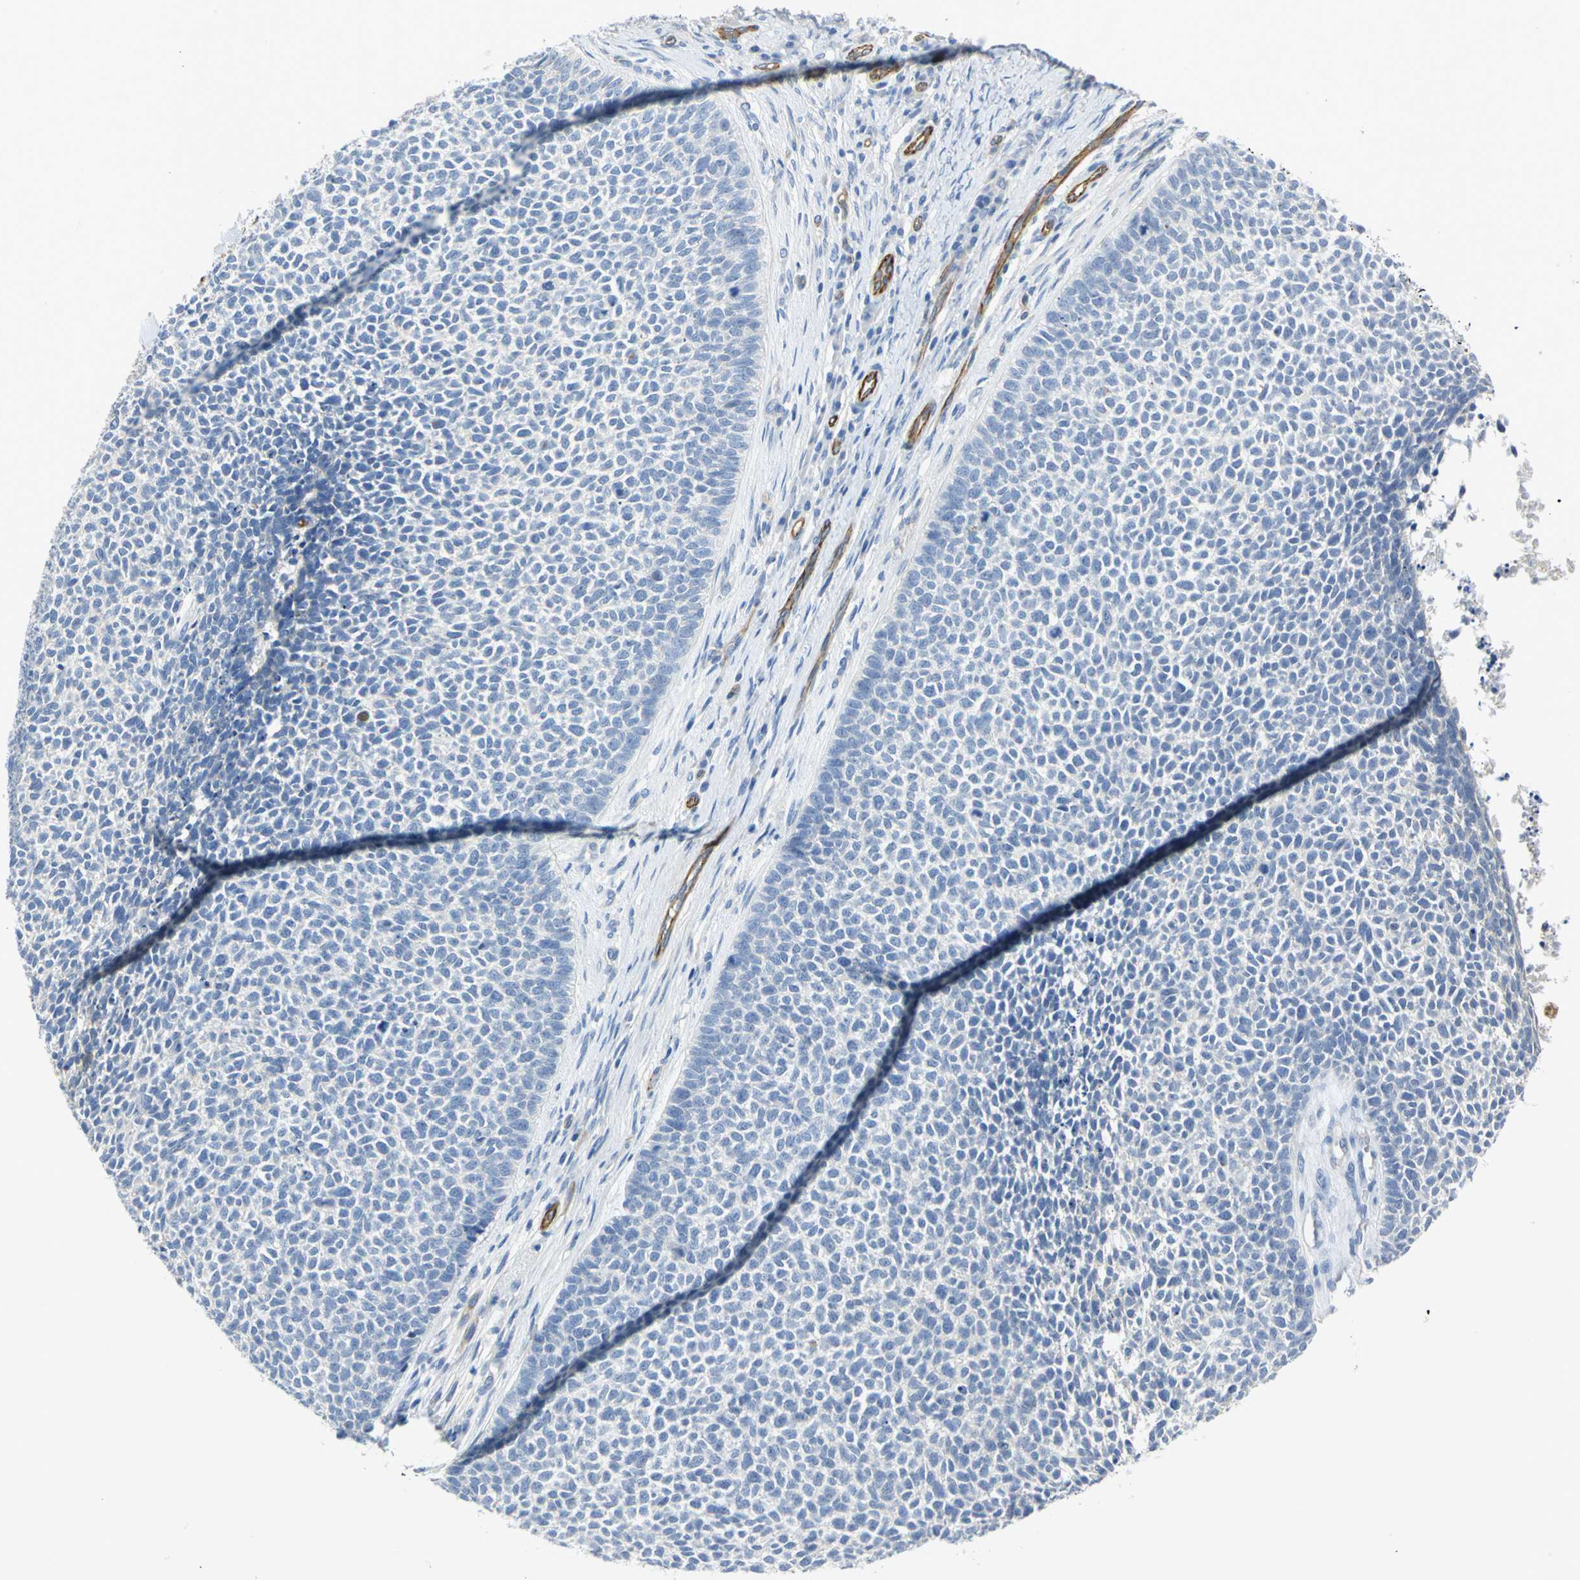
{"staining": {"intensity": "negative", "quantity": "none", "location": "none"}, "tissue": "skin cancer", "cell_type": "Tumor cells", "image_type": "cancer", "snomed": [{"axis": "morphology", "description": "Basal cell carcinoma"}, {"axis": "topography", "description": "Skin"}], "caption": "A high-resolution histopathology image shows IHC staining of skin cancer, which exhibits no significant staining in tumor cells.", "gene": "FLNB", "patient": {"sex": "female", "age": 84}}